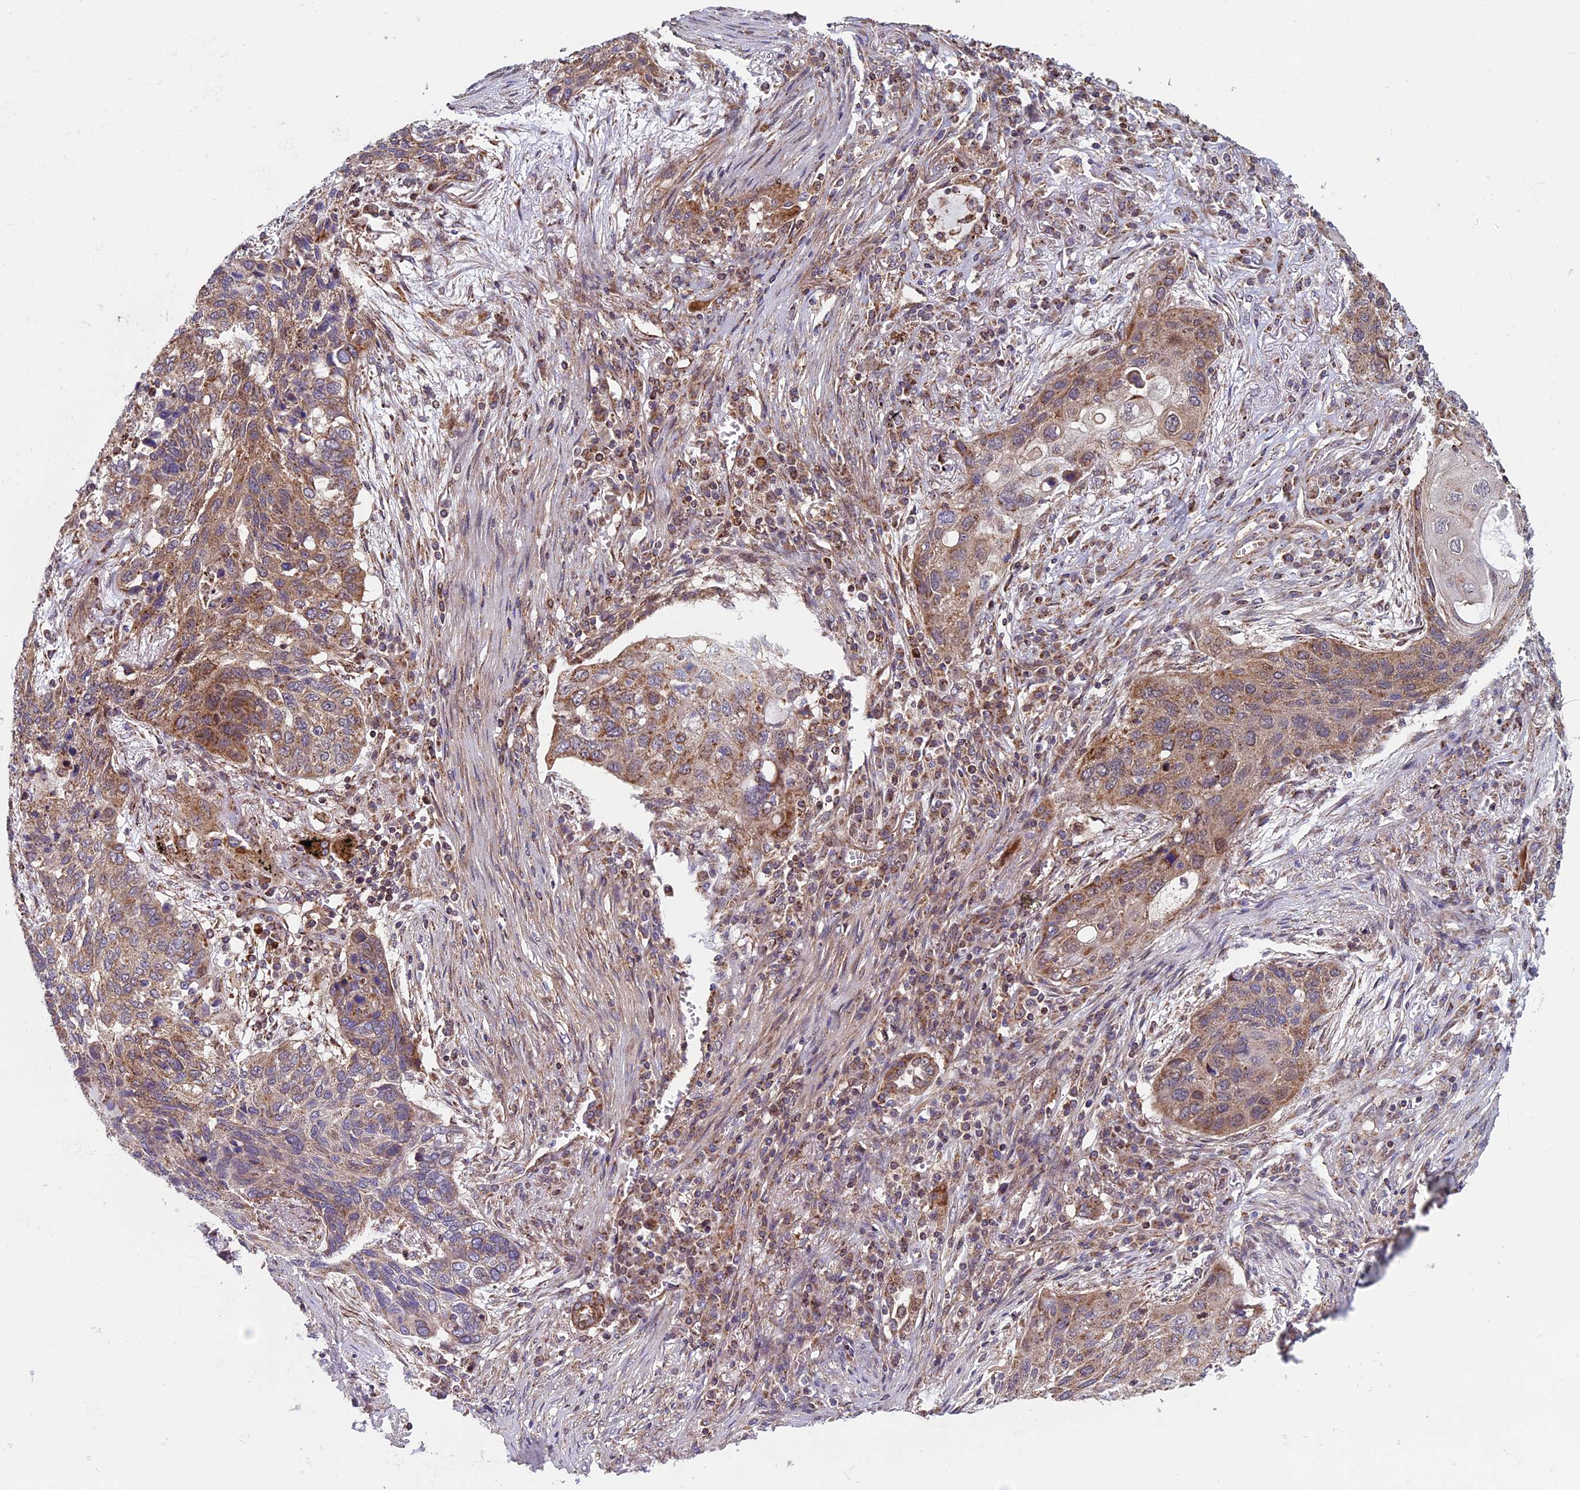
{"staining": {"intensity": "moderate", "quantity": ">75%", "location": "cytoplasmic/membranous"}, "tissue": "lung cancer", "cell_type": "Tumor cells", "image_type": "cancer", "snomed": [{"axis": "morphology", "description": "Squamous cell carcinoma, NOS"}, {"axis": "topography", "description": "Lung"}], "caption": "Protein staining of lung cancer tissue demonstrates moderate cytoplasmic/membranous positivity in approximately >75% of tumor cells.", "gene": "CCDC8", "patient": {"sex": "female", "age": 63}}